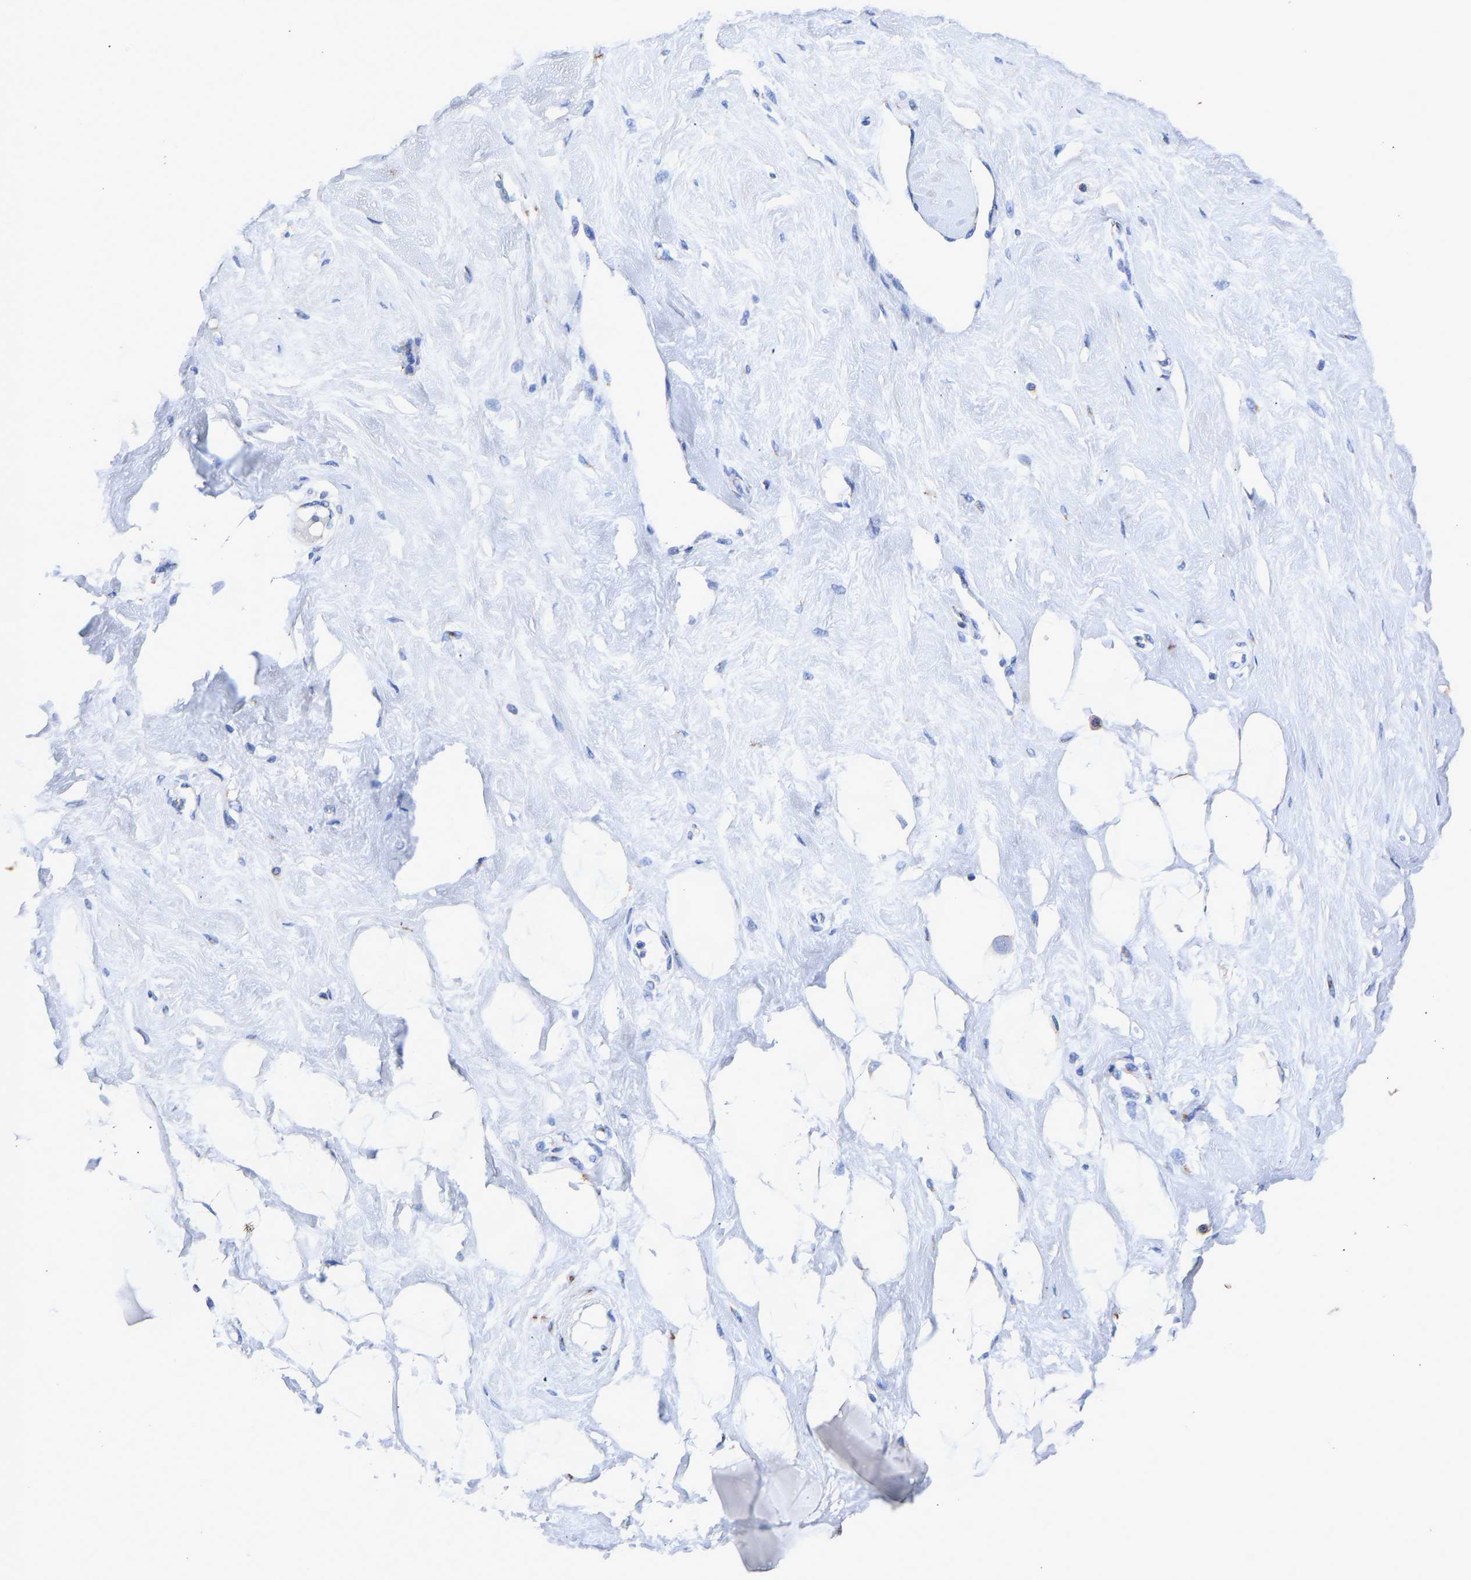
{"staining": {"intensity": "negative", "quantity": "none", "location": "none"}, "tissue": "breast", "cell_type": "Adipocytes", "image_type": "normal", "snomed": [{"axis": "morphology", "description": "Normal tissue, NOS"}, {"axis": "topography", "description": "Breast"}], "caption": "High power microscopy photomicrograph of an immunohistochemistry (IHC) histopathology image of normal breast, revealing no significant expression in adipocytes. The staining is performed using DAB brown chromogen with nuclei counter-stained in using hematoxylin.", "gene": "TMEM87A", "patient": {"sex": "female", "age": 23}}